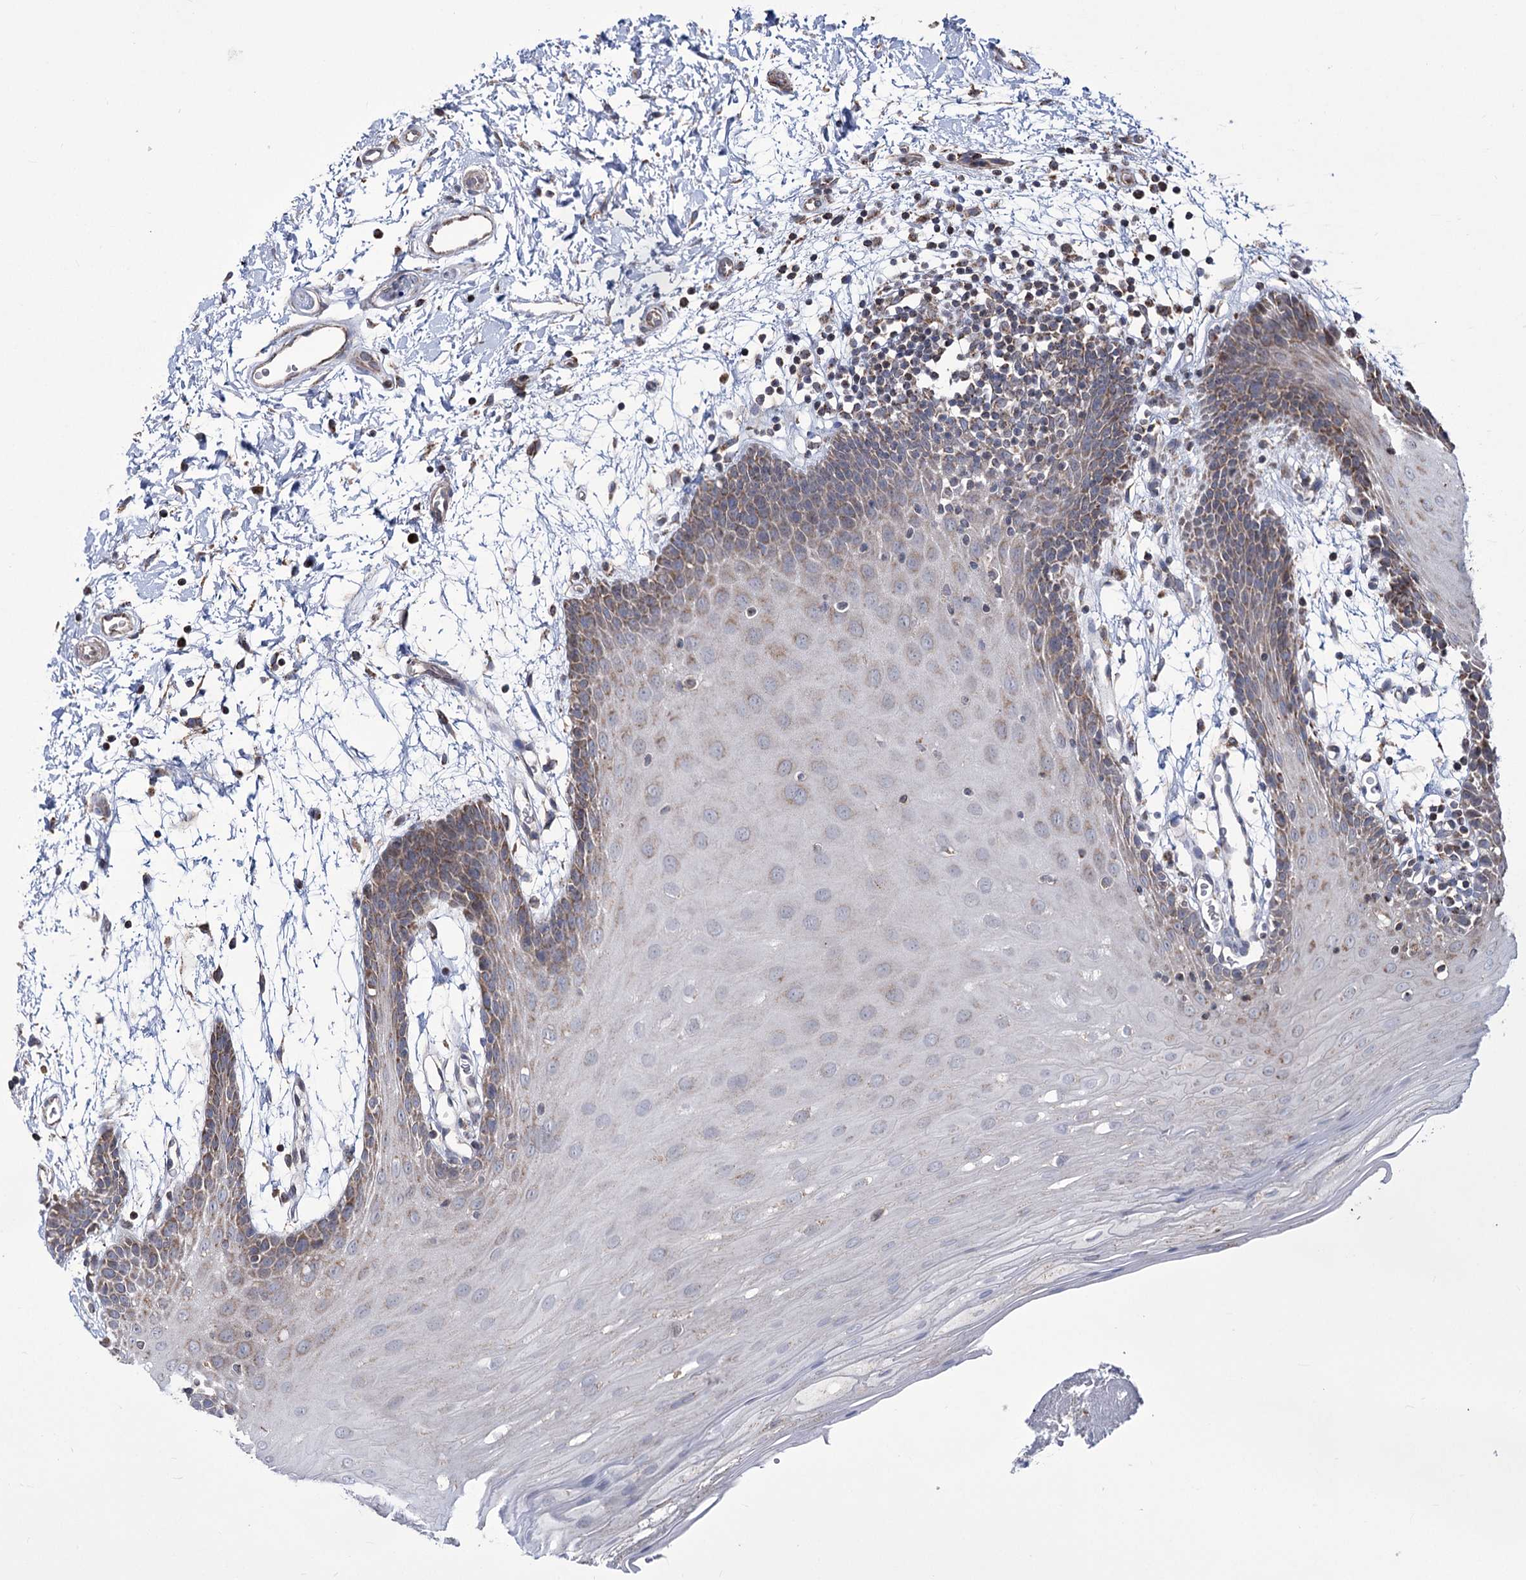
{"staining": {"intensity": "weak", "quantity": "<25%", "location": "cytoplasmic/membranous"}, "tissue": "oral mucosa", "cell_type": "Squamous epithelial cells", "image_type": "normal", "snomed": [{"axis": "morphology", "description": "Normal tissue, NOS"}, {"axis": "topography", "description": "Skeletal muscle"}, {"axis": "topography", "description": "Oral tissue"}, {"axis": "topography", "description": "Salivary gland"}, {"axis": "topography", "description": "Peripheral nerve tissue"}], "caption": "This is an immunohistochemistry micrograph of normal human oral mucosa. There is no positivity in squamous epithelial cells.", "gene": "CREB3L4", "patient": {"sex": "male", "age": 54}}